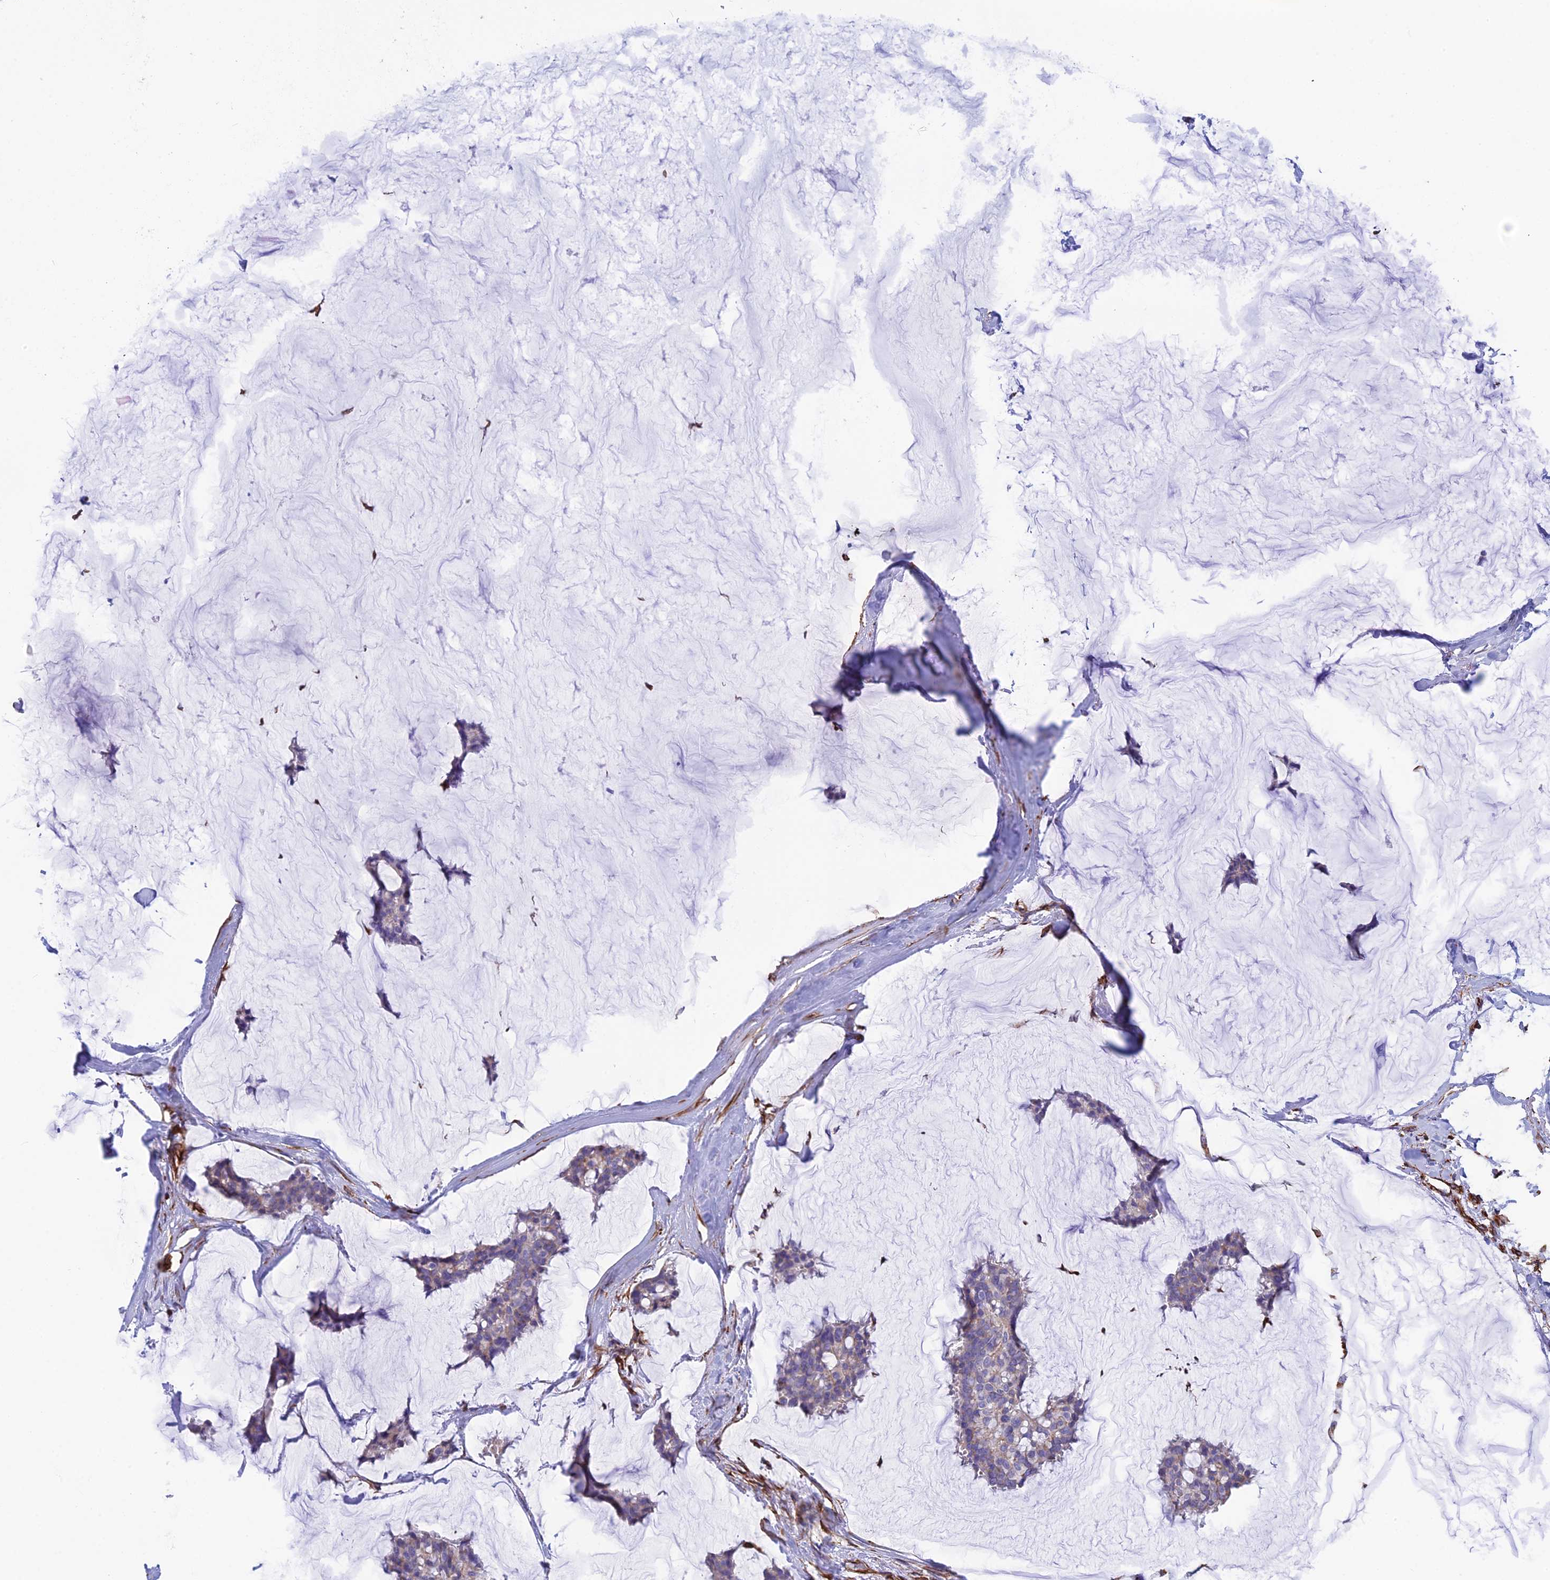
{"staining": {"intensity": "negative", "quantity": "none", "location": "none"}, "tissue": "breast cancer", "cell_type": "Tumor cells", "image_type": "cancer", "snomed": [{"axis": "morphology", "description": "Duct carcinoma"}, {"axis": "topography", "description": "Breast"}], "caption": "DAB (3,3'-diaminobenzidine) immunohistochemical staining of infiltrating ductal carcinoma (breast) exhibits no significant staining in tumor cells.", "gene": "FBXL20", "patient": {"sex": "female", "age": 93}}